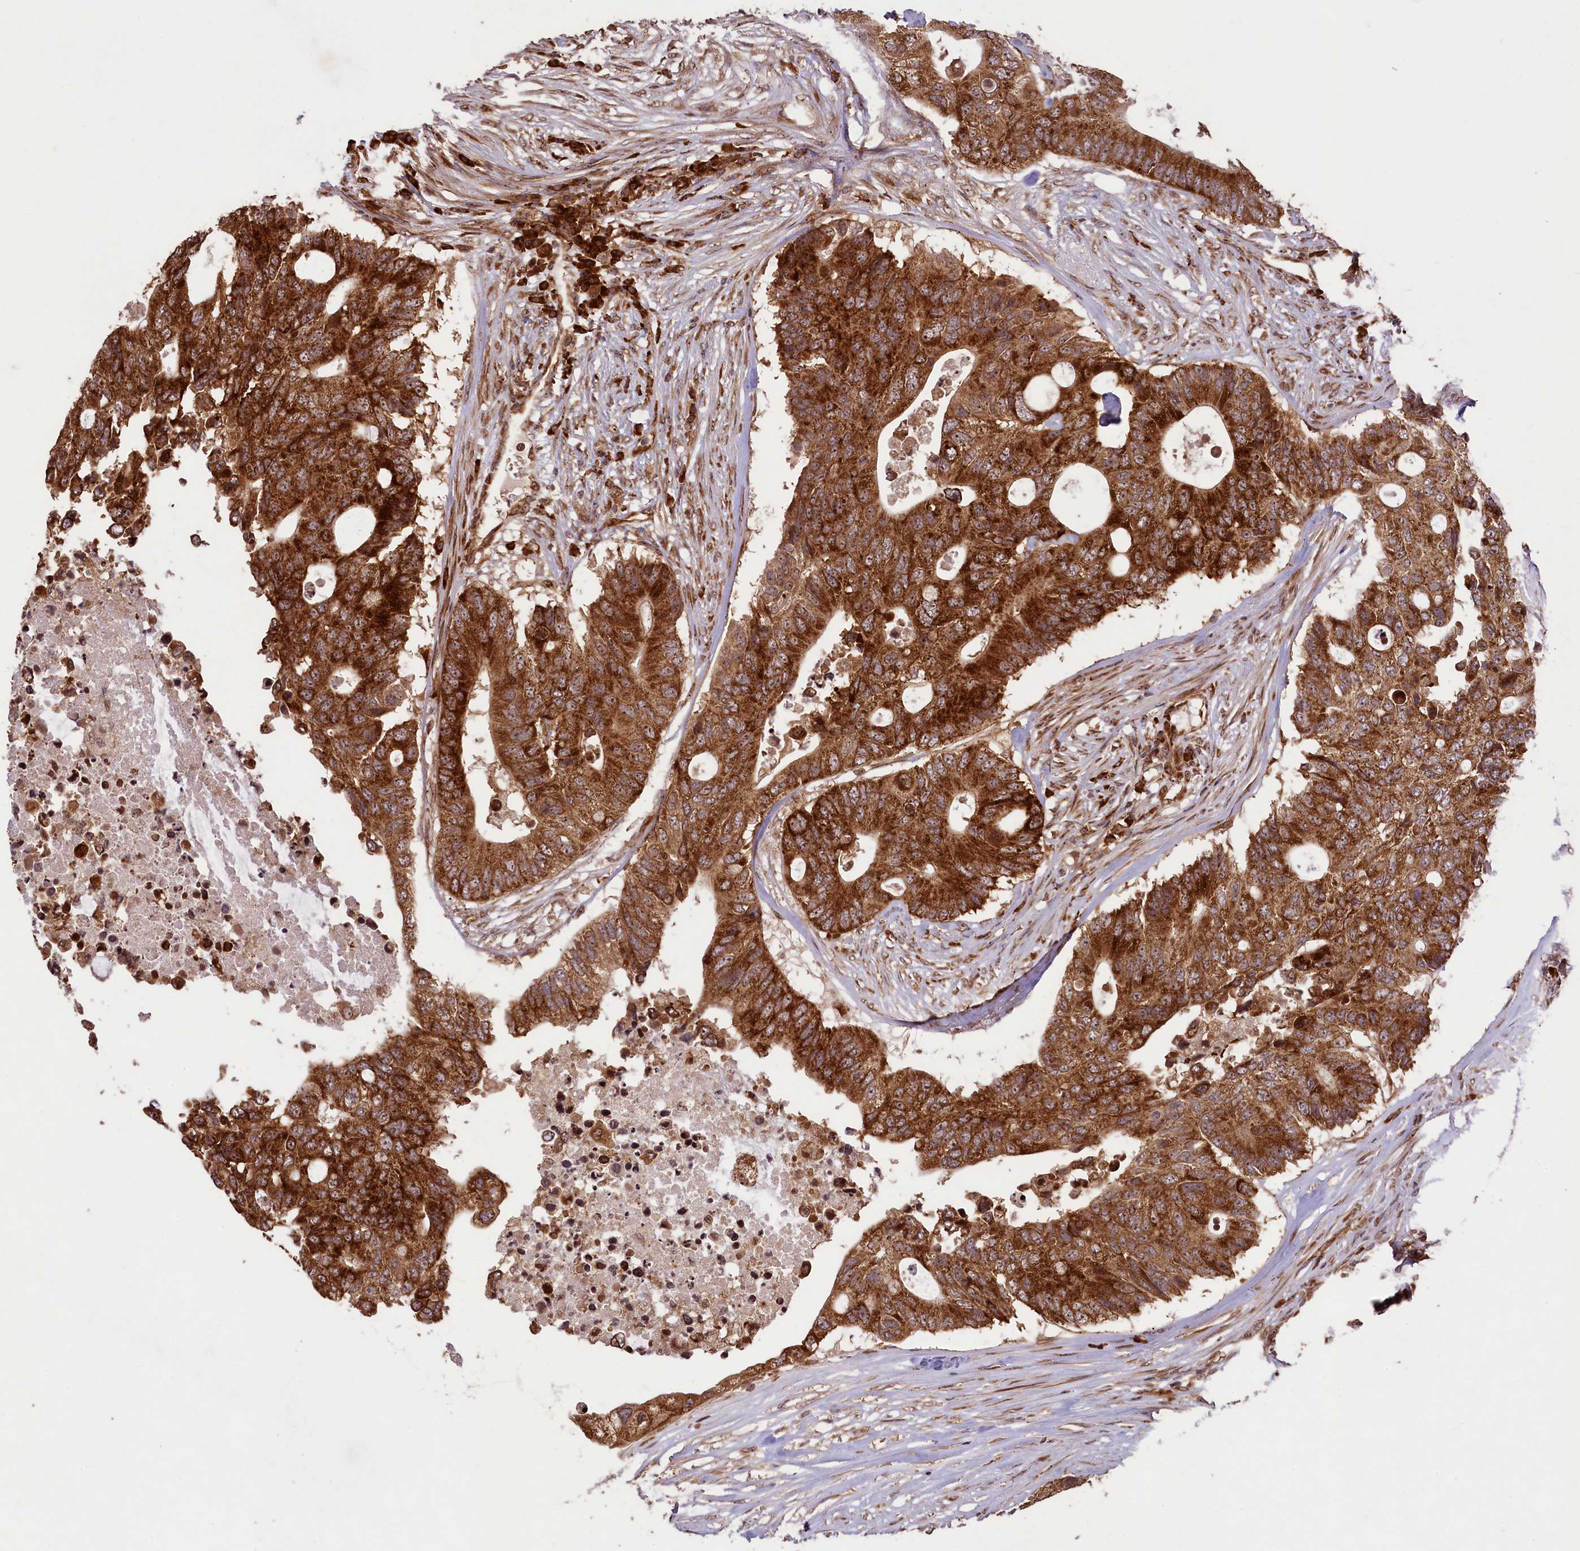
{"staining": {"intensity": "strong", "quantity": ">75%", "location": "cytoplasmic/membranous"}, "tissue": "colorectal cancer", "cell_type": "Tumor cells", "image_type": "cancer", "snomed": [{"axis": "morphology", "description": "Adenocarcinoma, NOS"}, {"axis": "topography", "description": "Colon"}], "caption": "High-magnification brightfield microscopy of adenocarcinoma (colorectal) stained with DAB (brown) and counterstained with hematoxylin (blue). tumor cells exhibit strong cytoplasmic/membranous positivity is appreciated in about>75% of cells.", "gene": "LARP4", "patient": {"sex": "male", "age": 71}}